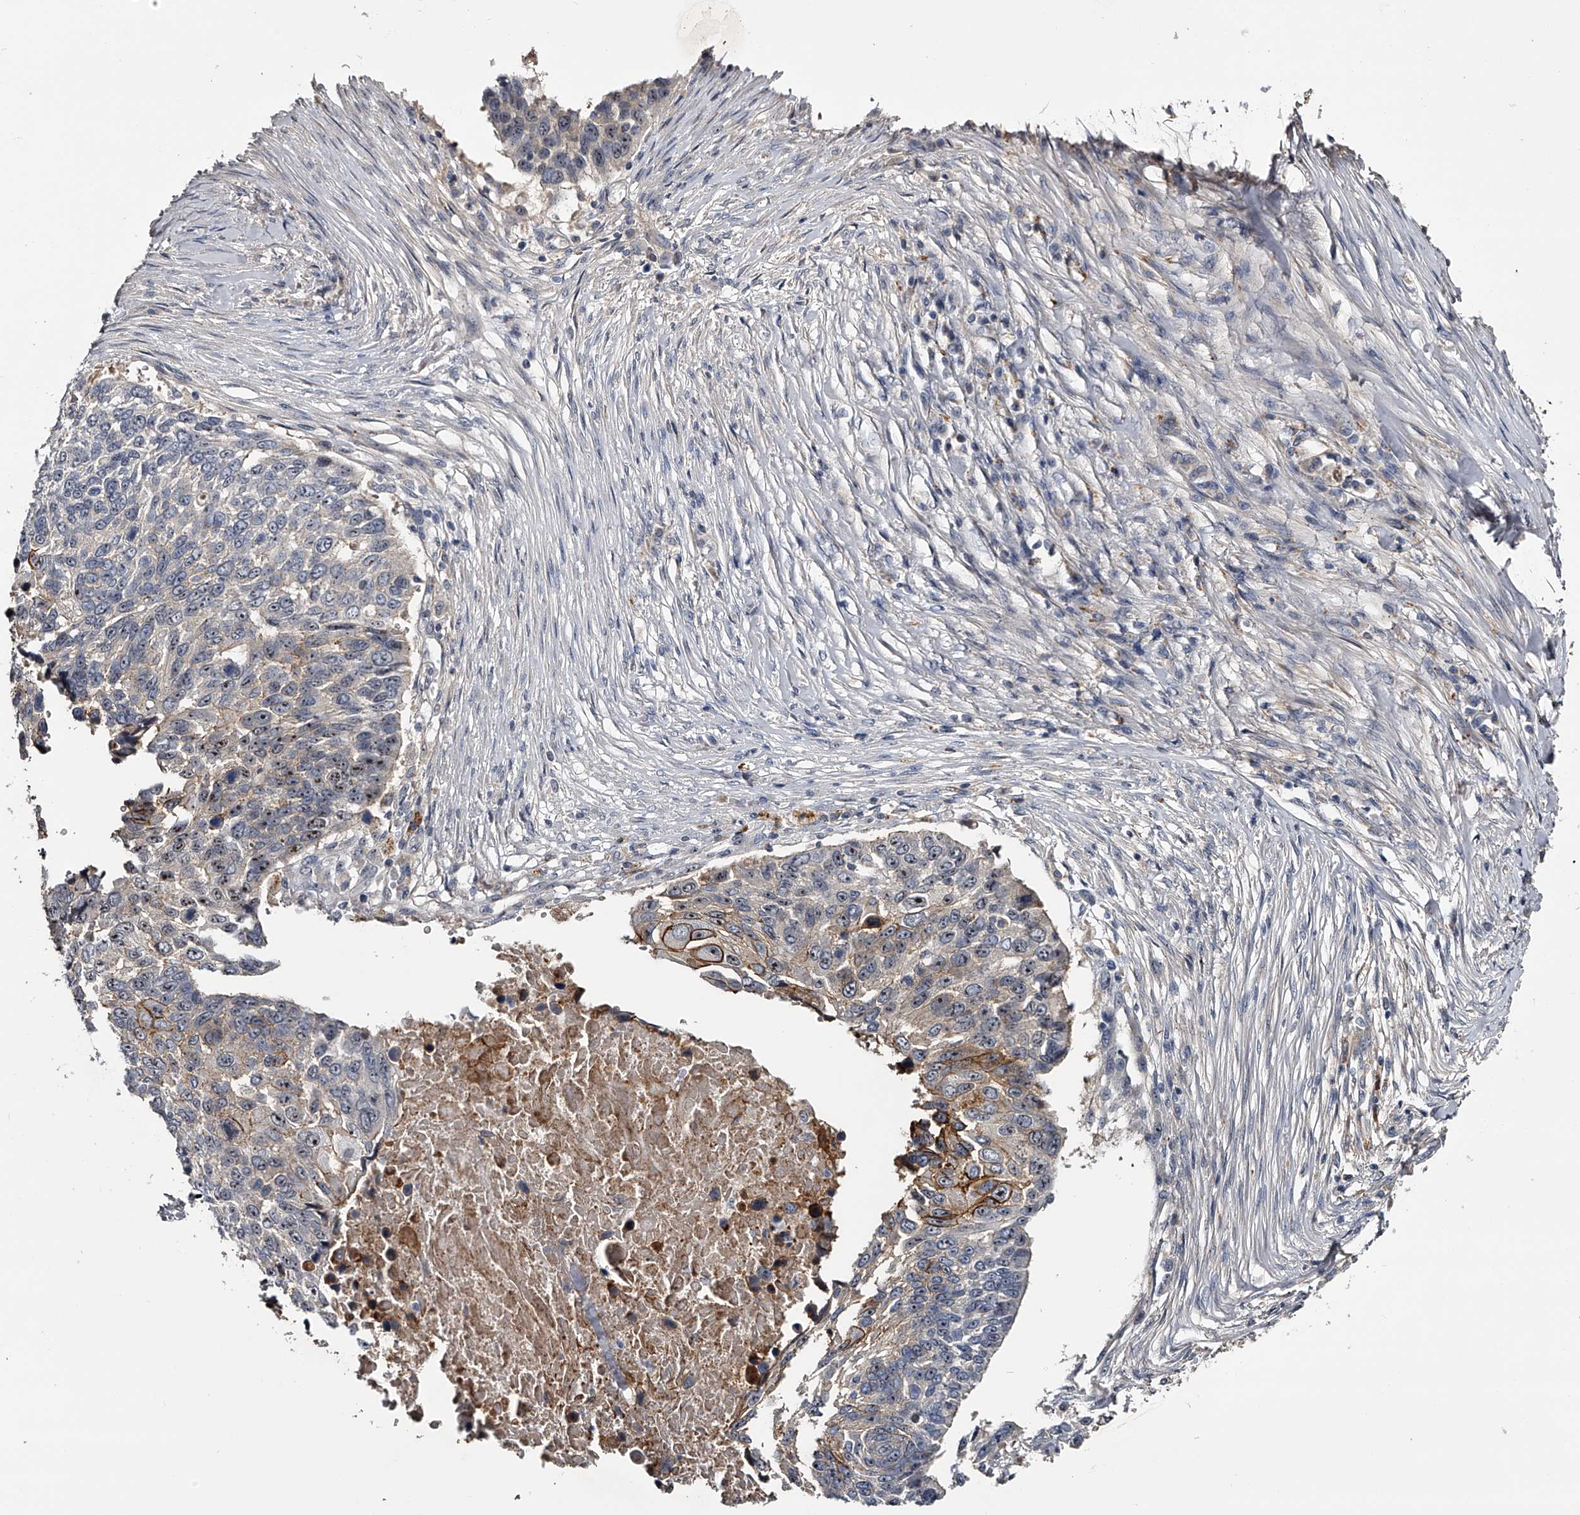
{"staining": {"intensity": "moderate", "quantity": "25%-75%", "location": "cytoplasmic/membranous,nuclear"}, "tissue": "lung cancer", "cell_type": "Tumor cells", "image_type": "cancer", "snomed": [{"axis": "morphology", "description": "Squamous cell carcinoma, NOS"}, {"axis": "topography", "description": "Lung"}], "caption": "Lung cancer (squamous cell carcinoma) tissue demonstrates moderate cytoplasmic/membranous and nuclear positivity in approximately 25%-75% of tumor cells, visualized by immunohistochemistry.", "gene": "MDN1", "patient": {"sex": "male", "age": 66}}